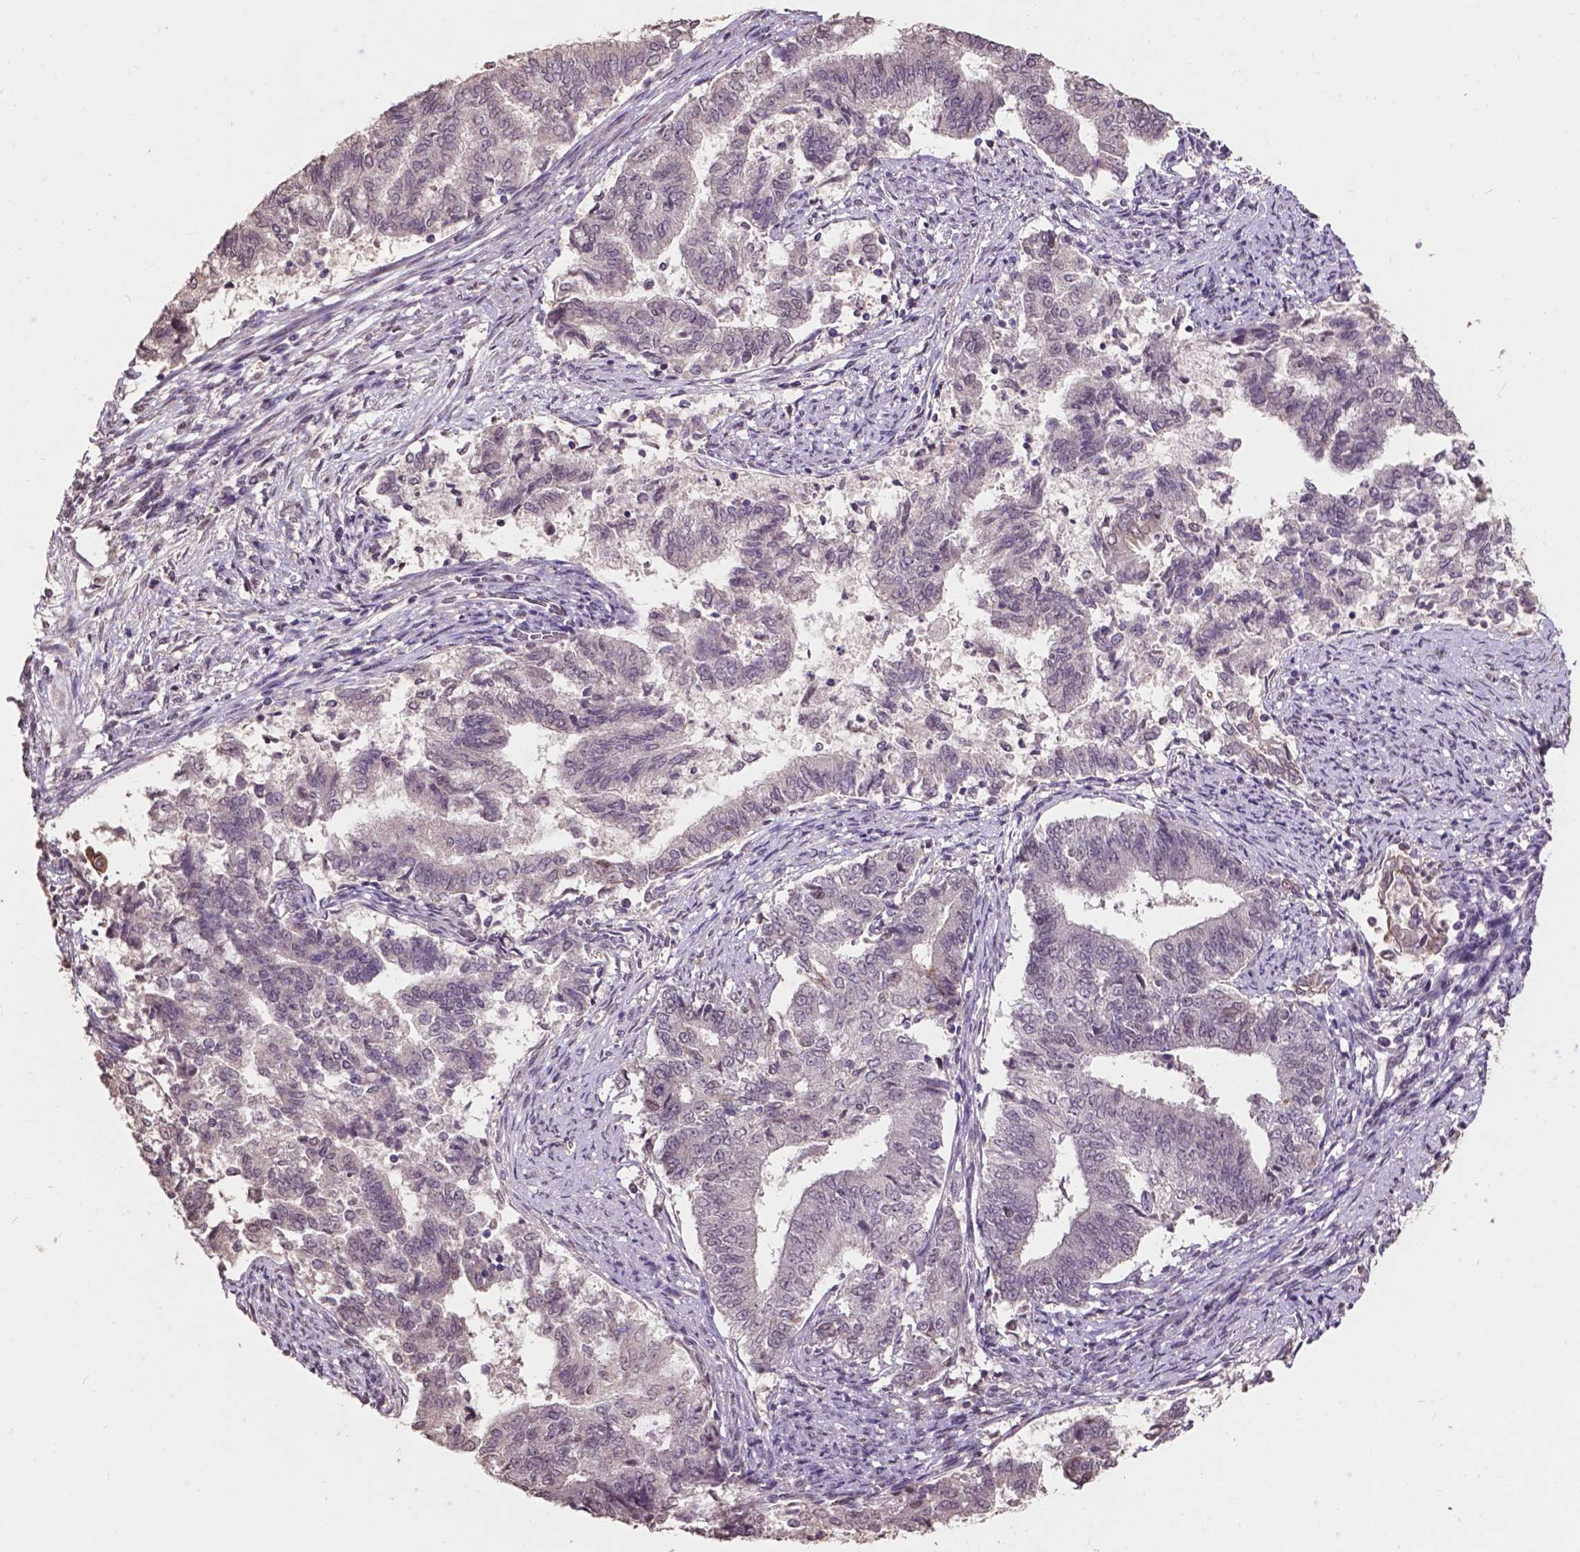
{"staining": {"intensity": "negative", "quantity": "none", "location": "none"}, "tissue": "endometrial cancer", "cell_type": "Tumor cells", "image_type": "cancer", "snomed": [{"axis": "morphology", "description": "Adenocarcinoma, NOS"}, {"axis": "topography", "description": "Endometrium"}], "caption": "Human endometrial cancer (adenocarcinoma) stained for a protein using IHC reveals no positivity in tumor cells.", "gene": "GLRA2", "patient": {"sex": "female", "age": 65}}